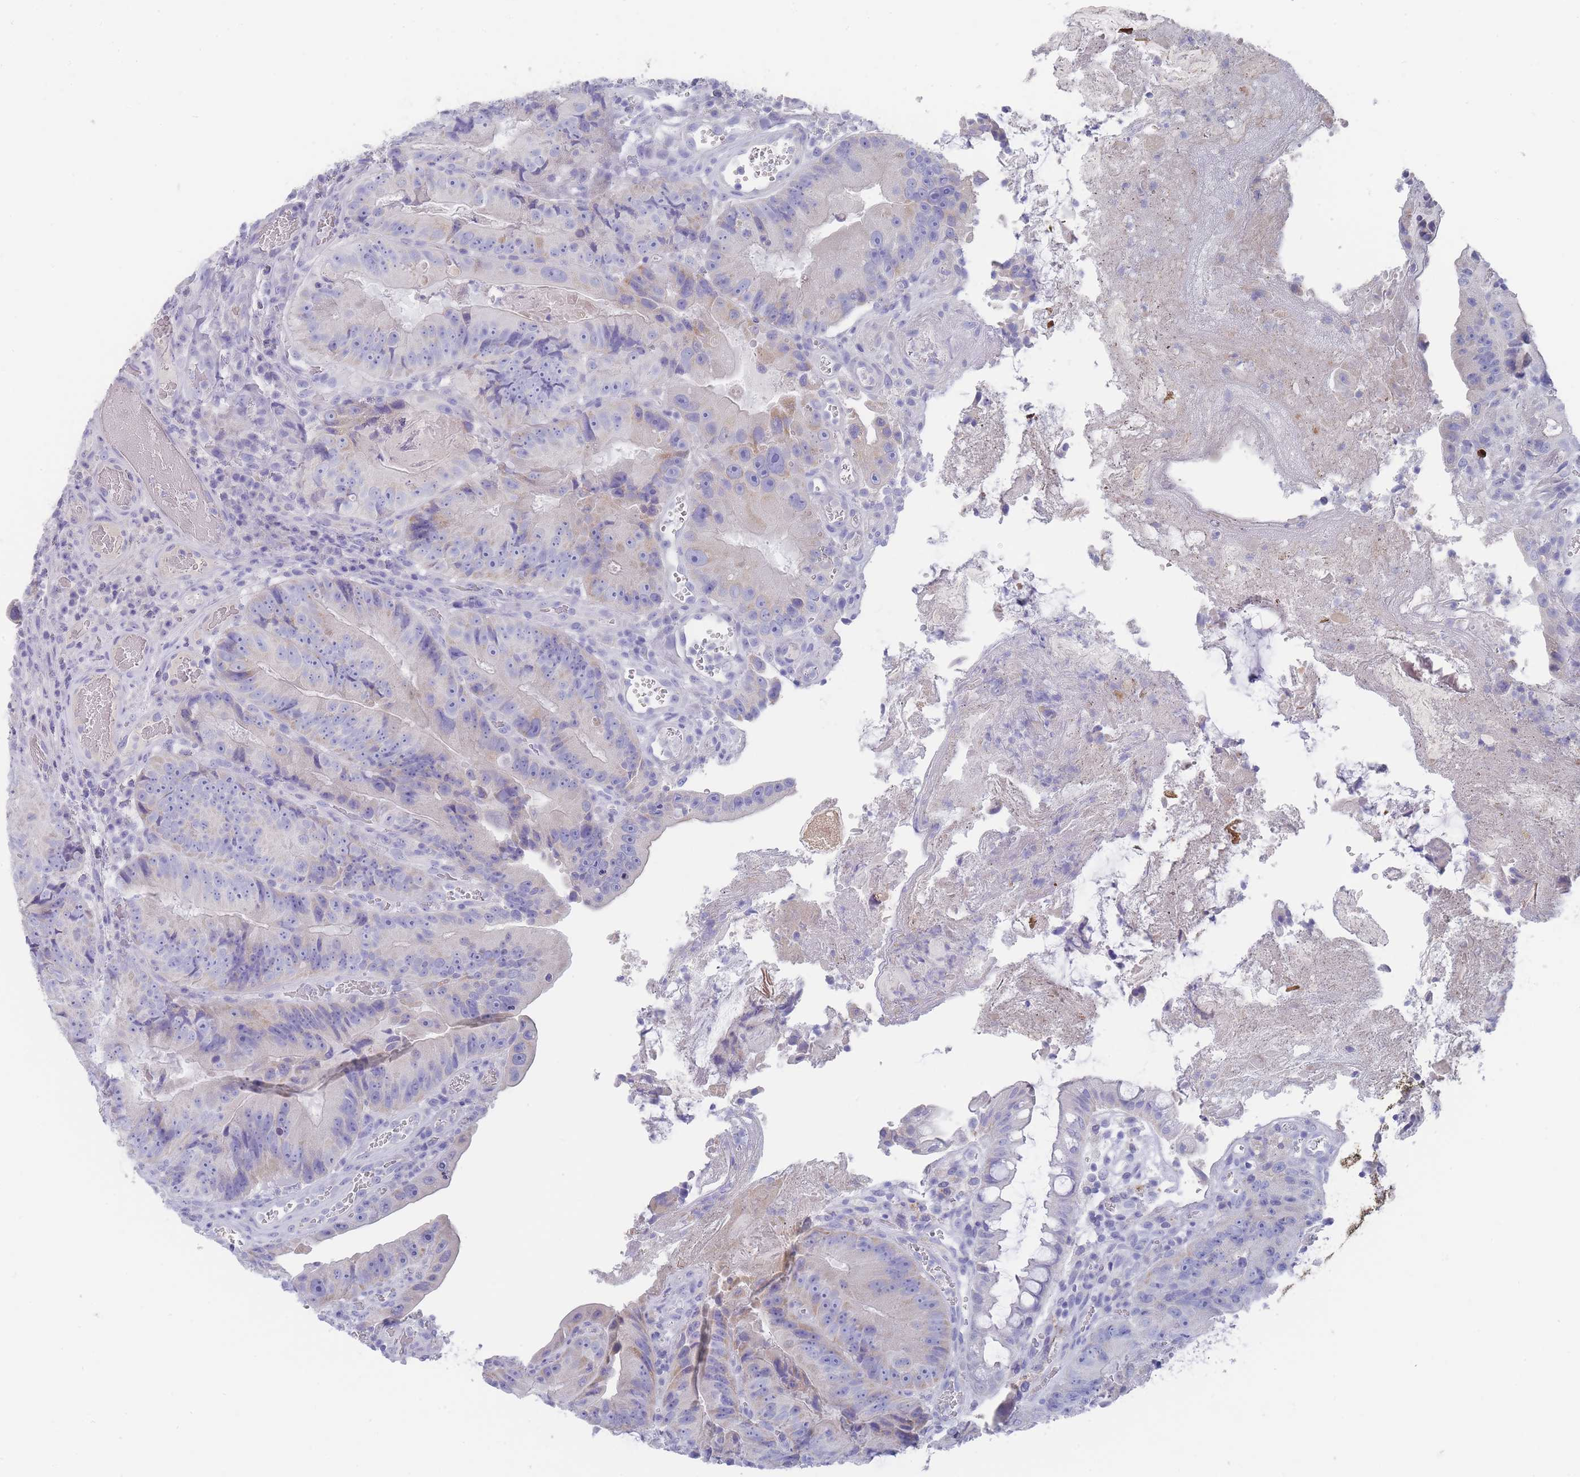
{"staining": {"intensity": "negative", "quantity": "none", "location": "none"}, "tissue": "colorectal cancer", "cell_type": "Tumor cells", "image_type": "cancer", "snomed": [{"axis": "morphology", "description": "Adenocarcinoma, NOS"}, {"axis": "topography", "description": "Colon"}], "caption": "A micrograph of colorectal cancer stained for a protein displays no brown staining in tumor cells.", "gene": "SCCPDH", "patient": {"sex": "female", "age": 86}}